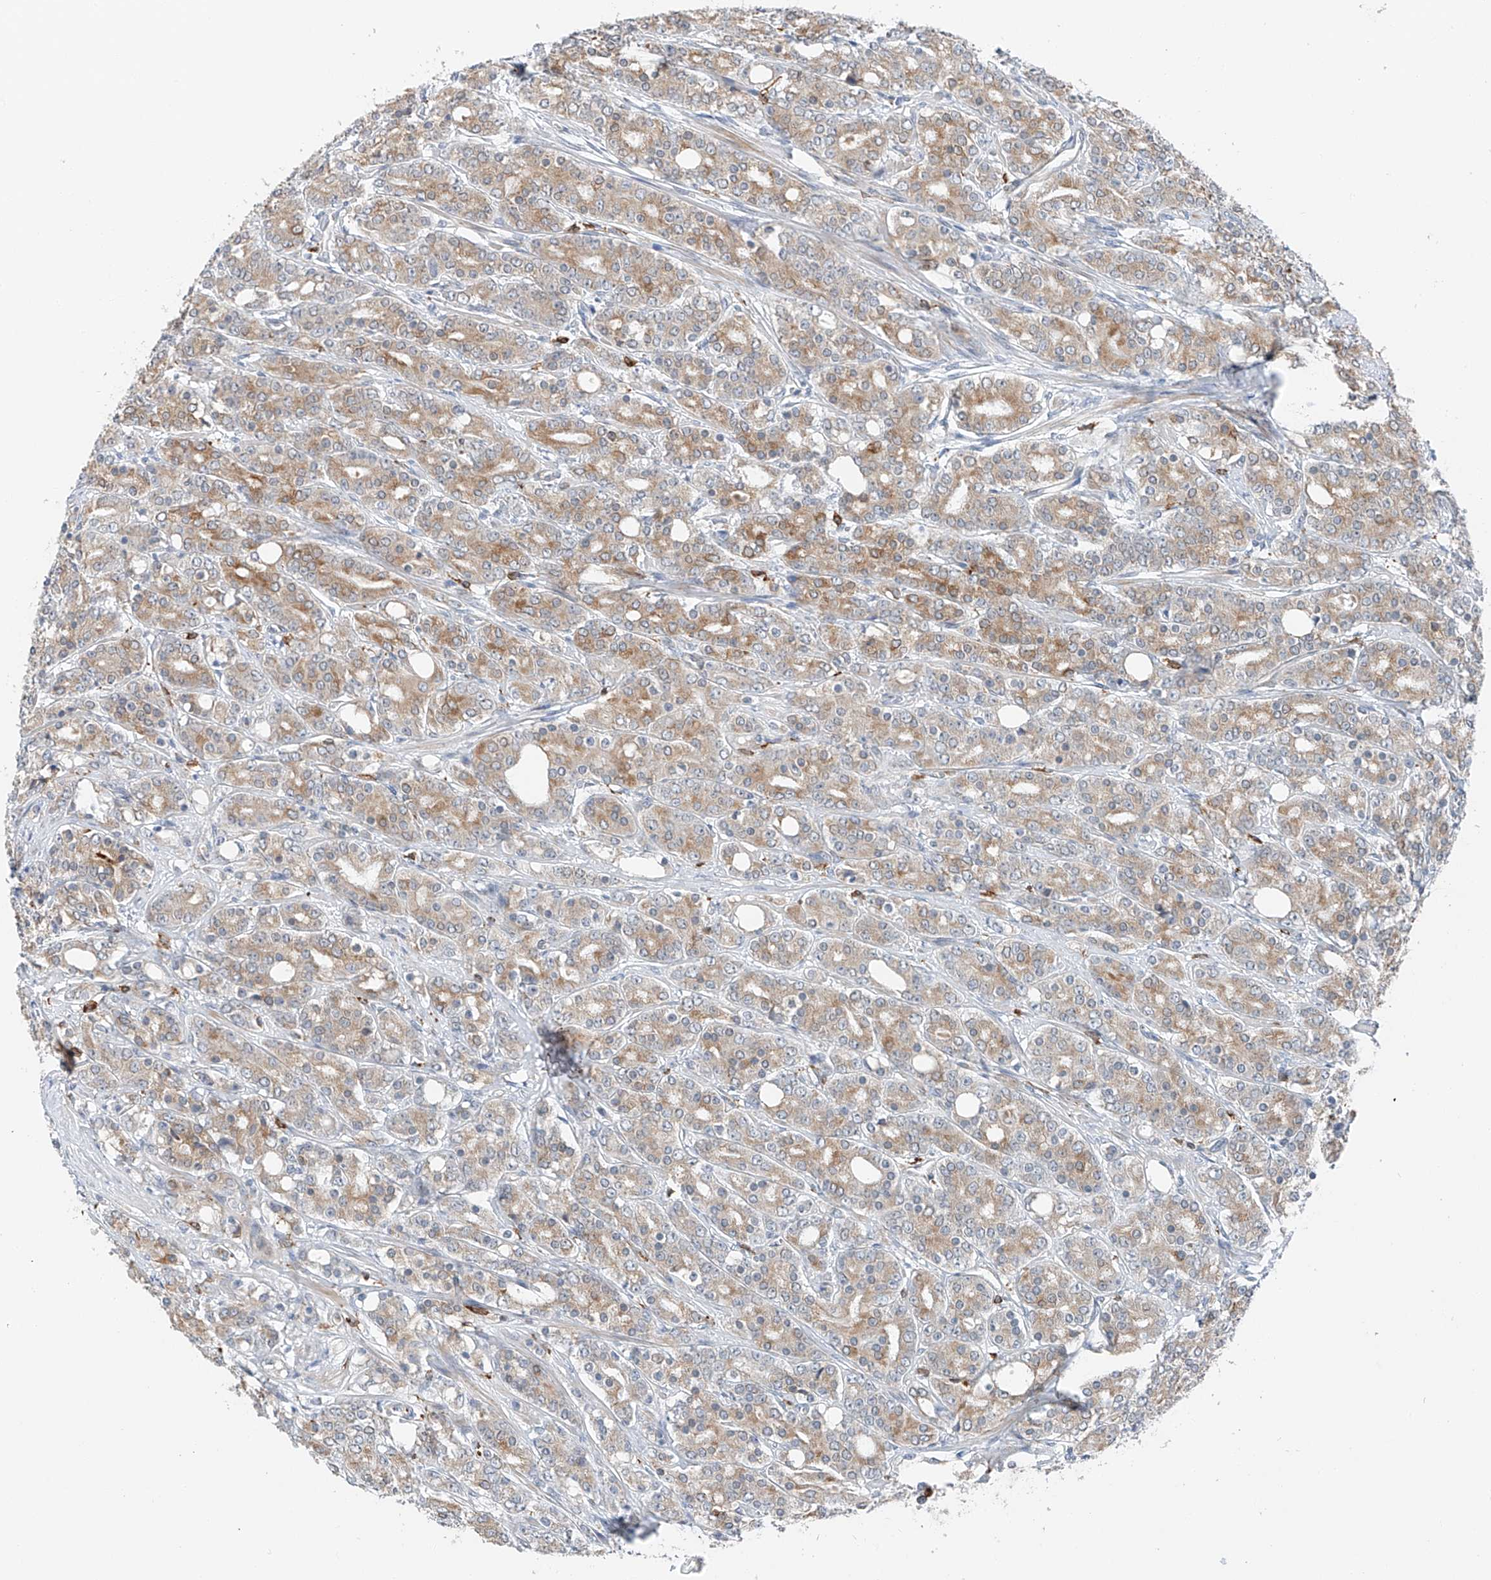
{"staining": {"intensity": "moderate", "quantity": "25%-75%", "location": "cytoplasmic/membranous"}, "tissue": "prostate cancer", "cell_type": "Tumor cells", "image_type": "cancer", "snomed": [{"axis": "morphology", "description": "Adenocarcinoma, High grade"}, {"axis": "topography", "description": "Prostate"}], "caption": "Human high-grade adenocarcinoma (prostate) stained with a protein marker reveals moderate staining in tumor cells.", "gene": "TBXAS1", "patient": {"sex": "male", "age": 62}}